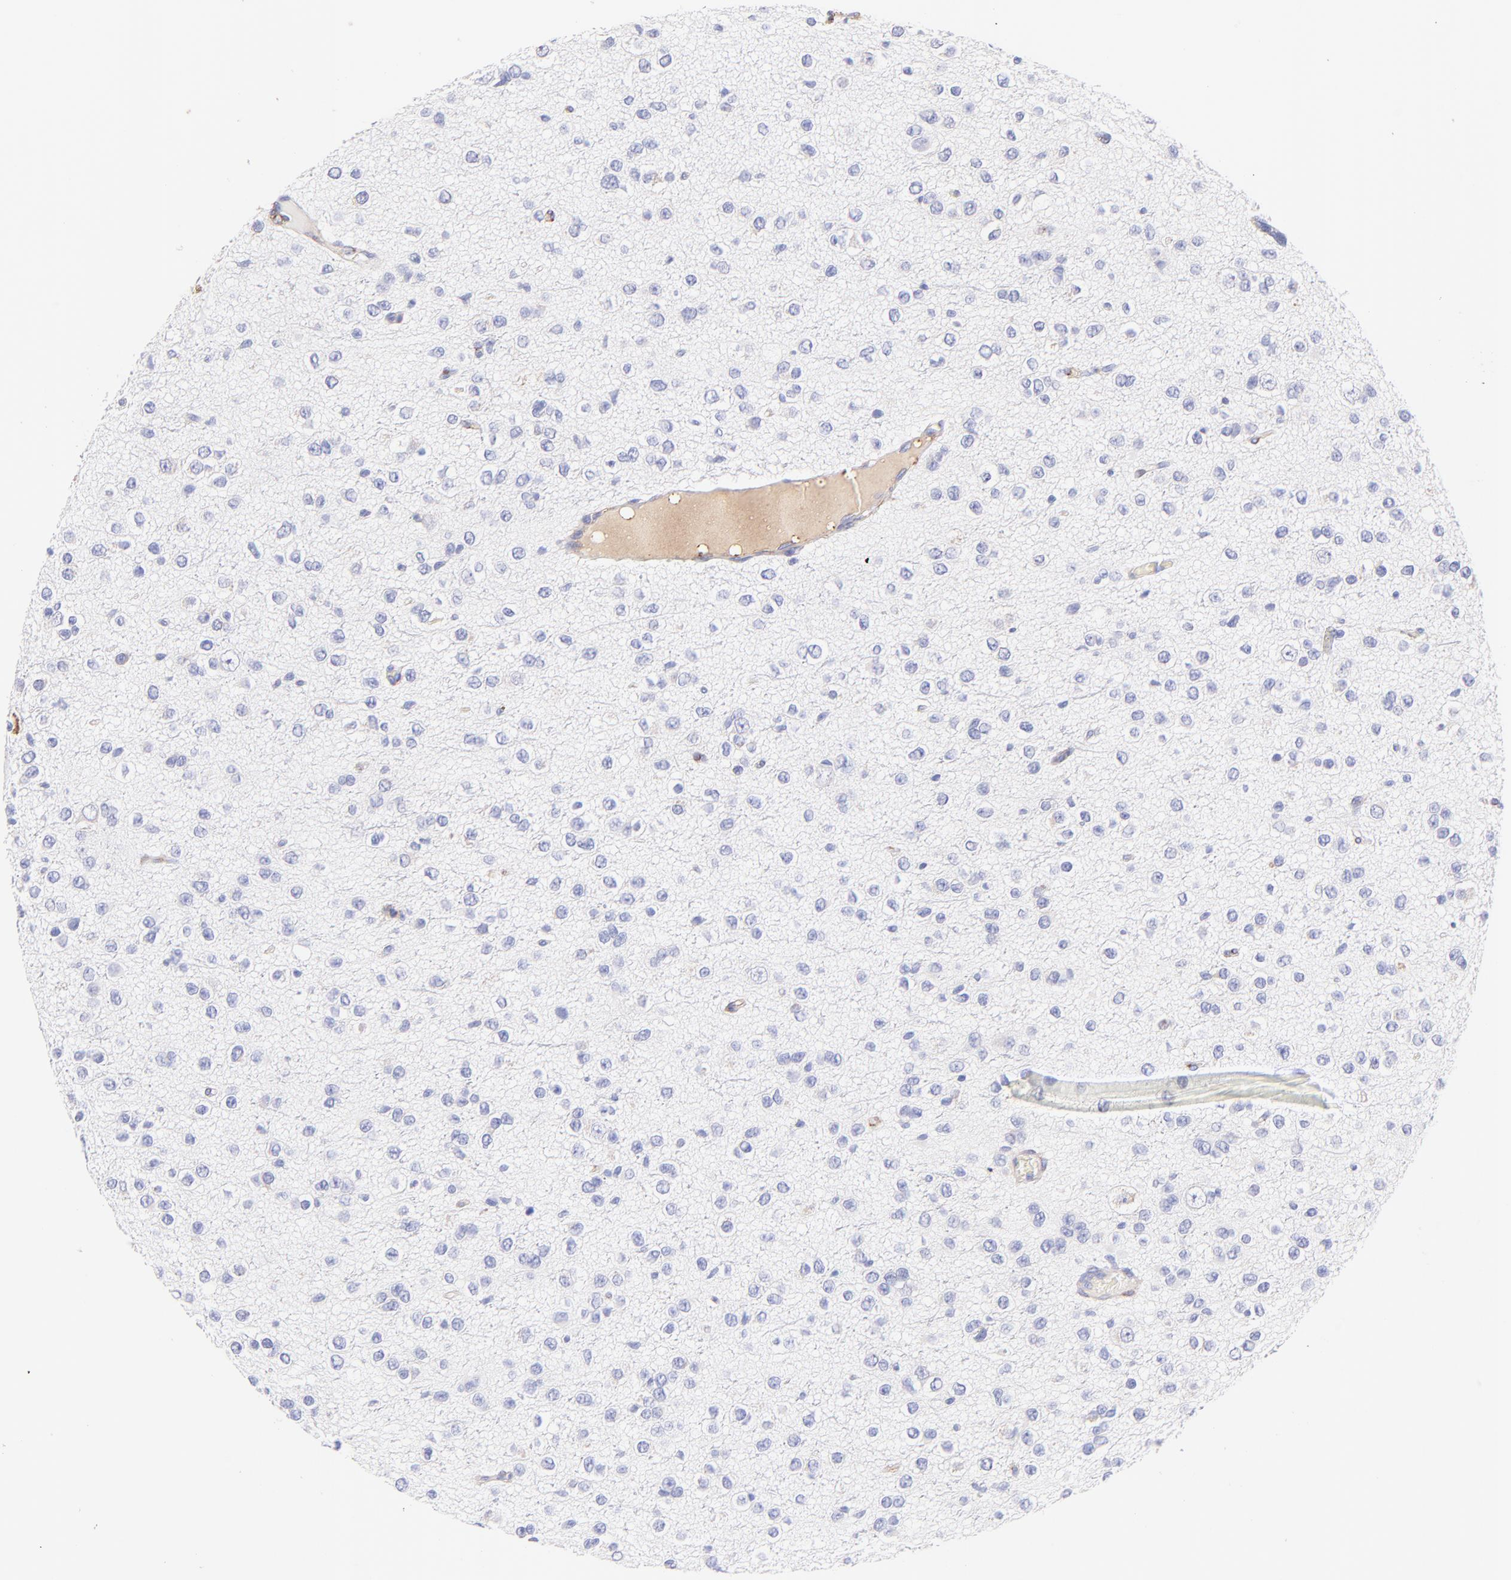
{"staining": {"intensity": "negative", "quantity": "none", "location": "none"}, "tissue": "glioma", "cell_type": "Tumor cells", "image_type": "cancer", "snomed": [{"axis": "morphology", "description": "Glioma, malignant, Low grade"}, {"axis": "topography", "description": "Brain"}], "caption": "Glioma stained for a protein using immunohistochemistry (IHC) exhibits no positivity tumor cells.", "gene": "BGN", "patient": {"sex": "male", "age": 42}}